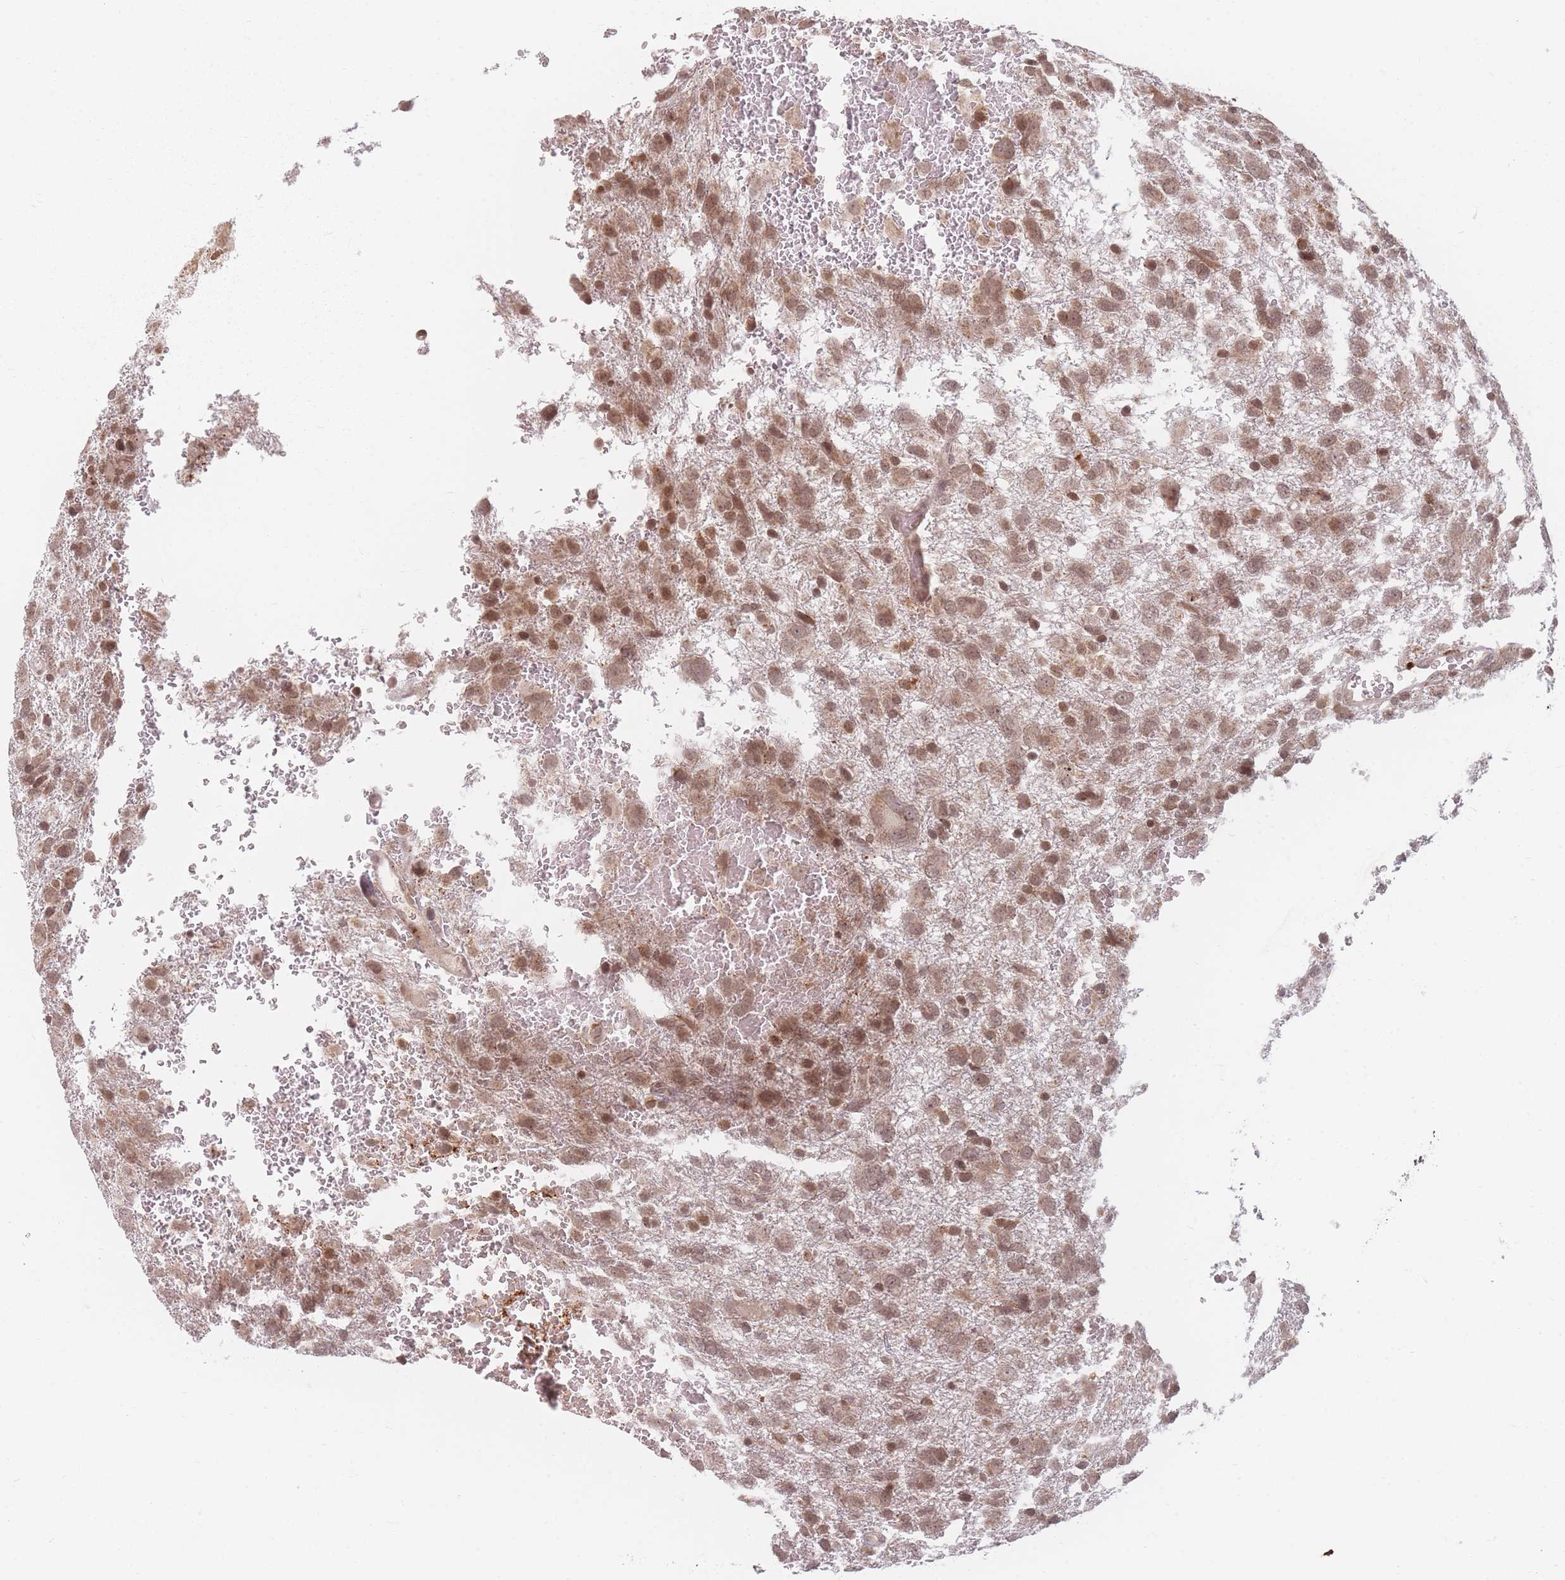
{"staining": {"intensity": "moderate", "quantity": ">75%", "location": "cytoplasmic/membranous,nuclear"}, "tissue": "glioma", "cell_type": "Tumor cells", "image_type": "cancer", "snomed": [{"axis": "morphology", "description": "Glioma, malignant, High grade"}, {"axis": "topography", "description": "Brain"}], "caption": "Human glioma stained for a protein (brown) shows moderate cytoplasmic/membranous and nuclear positive staining in about >75% of tumor cells.", "gene": "SPATA45", "patient": {"sex": "male", "age": 61}}